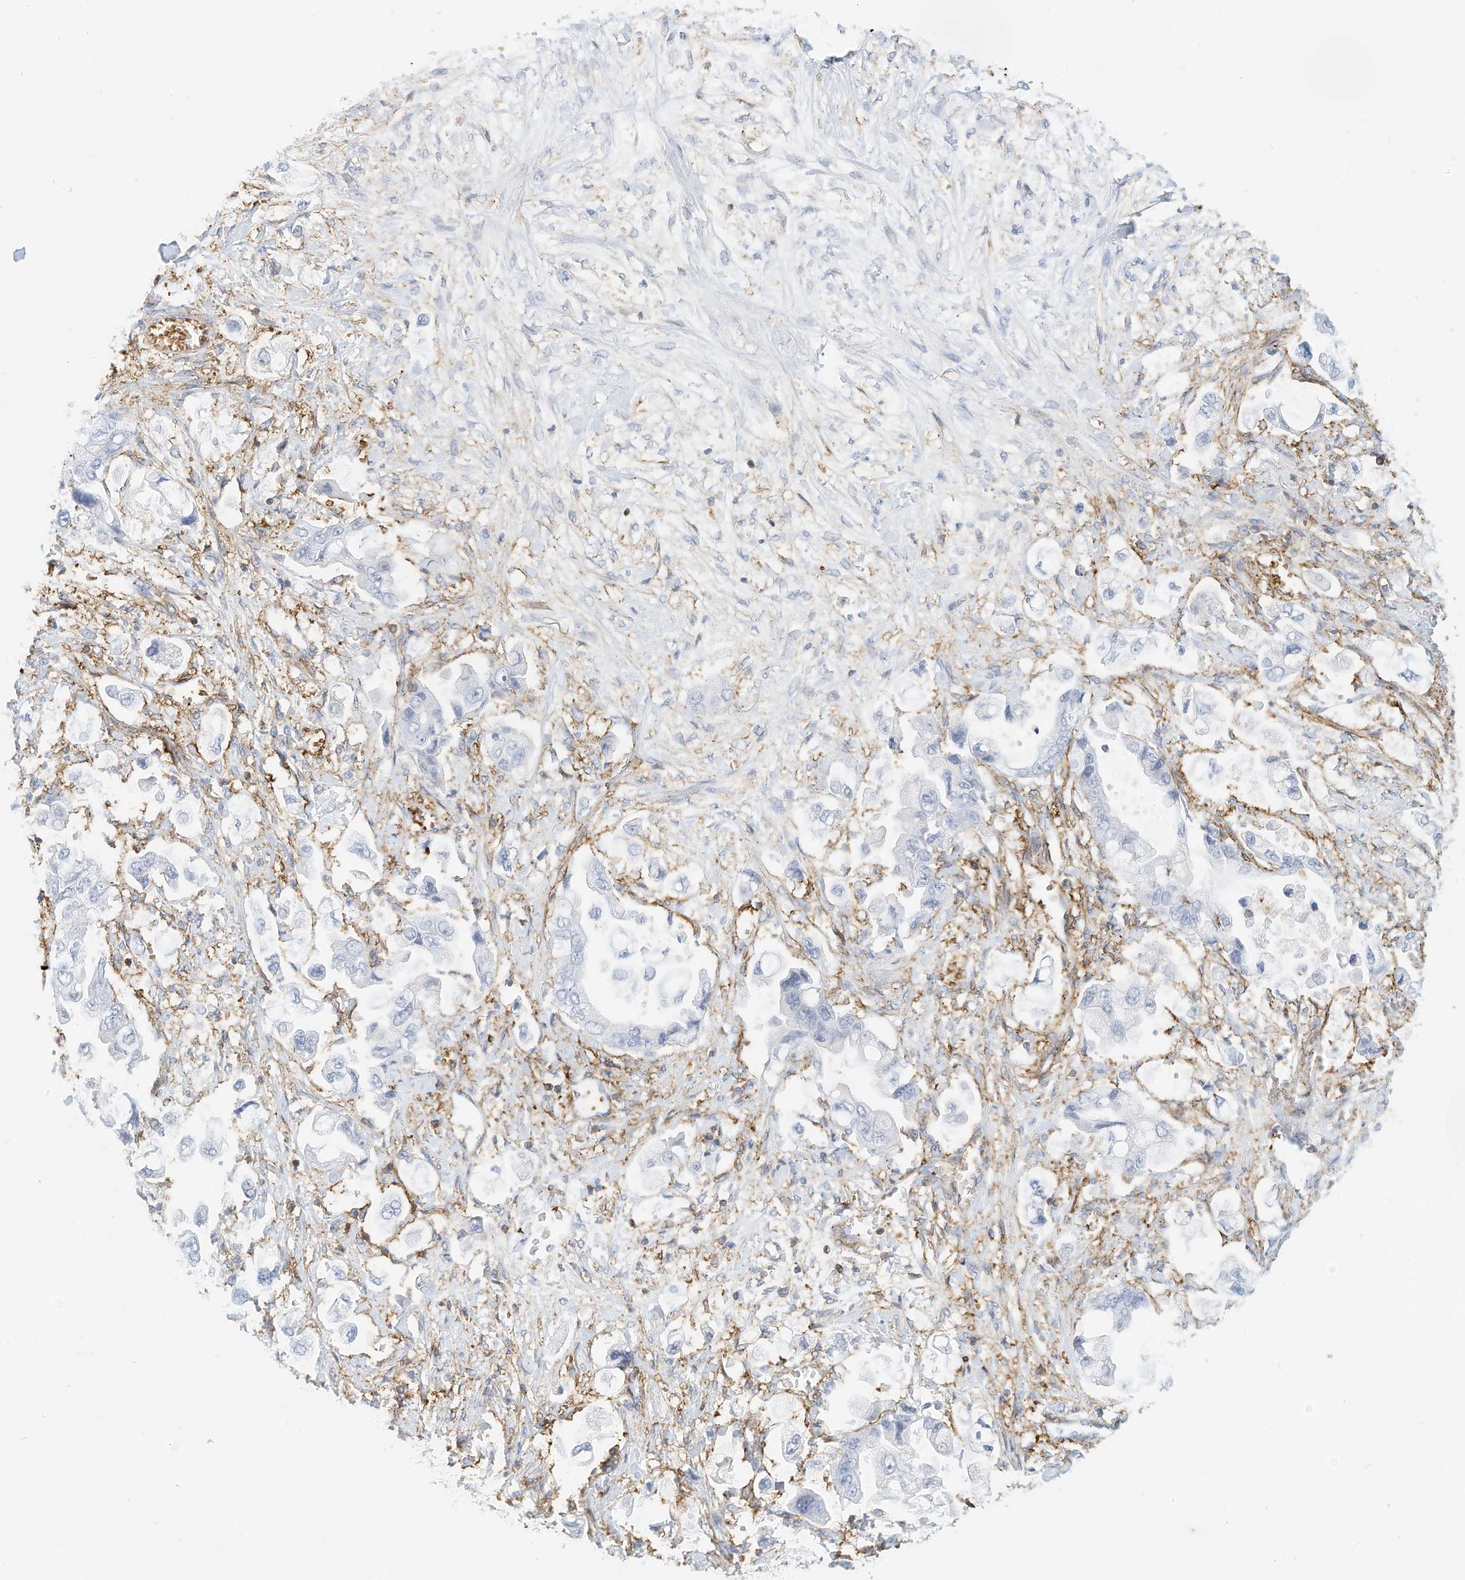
{"staining": {"intensity": "negative", "quantity": "none", "location": "none"}, "tissue": "stomach cancer", "cell_type": "Tumor cells", "image_type": "cancer", "snomed": [{"axis": "morphology", "description": "Adenocarcinoma, NOS"}, {"axis": "topography", "description": "Stomach"}], "caption": "A micrograph of human stomach cancer is negative for staining in tumor cells.", "gene": "TXNDC9", "patient": {"sex": "male", "age": 62}}